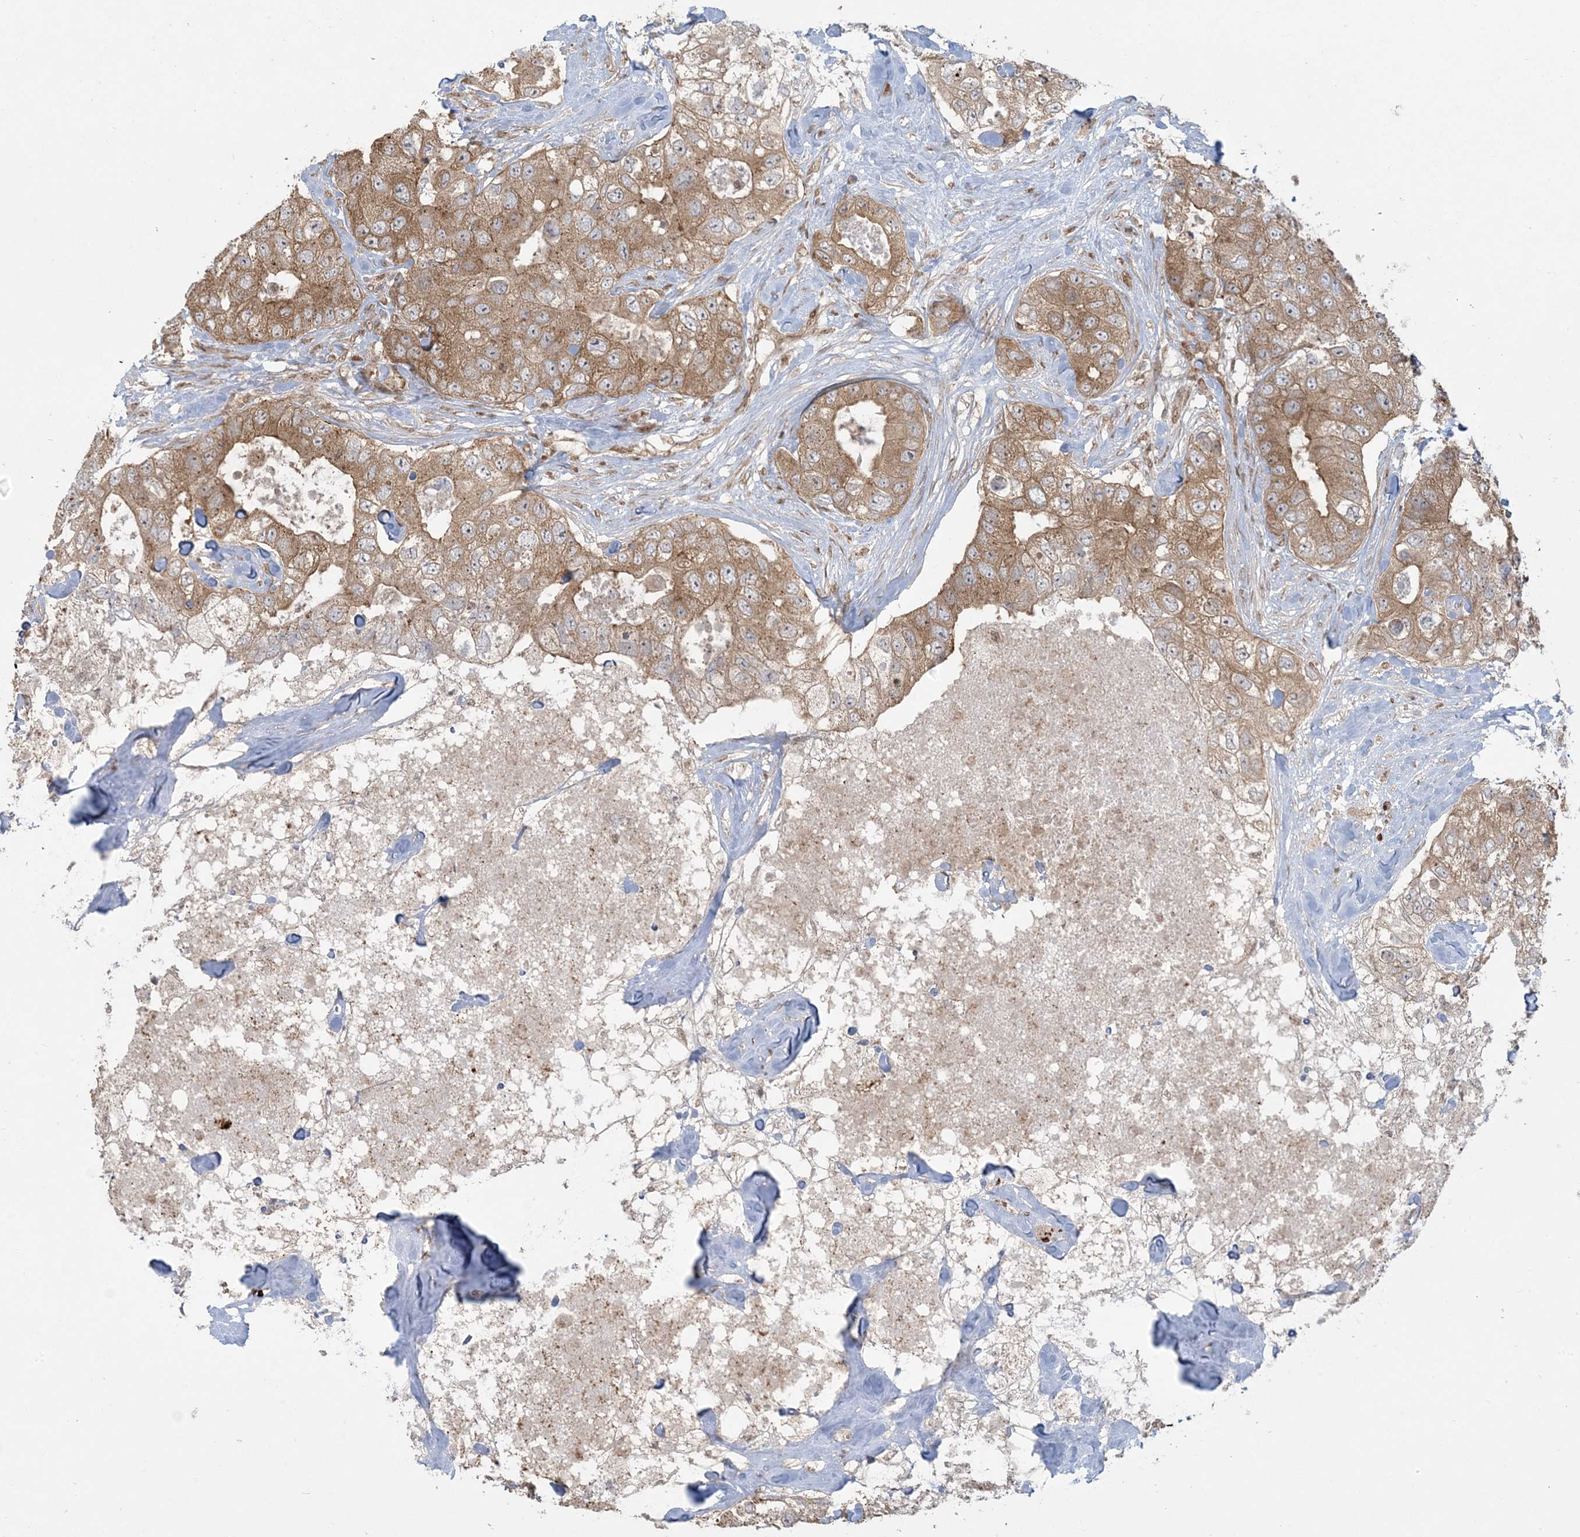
{"staining": {"intensity": "moderate", "quantity": ">75%", "location": "cytoplasmic/membranous"}, "tissue": "breast cancer", "cell_type": "Tumor cells", "image_type": "cancer", "snomed": [{"axis": "morphology", "description": "Duct carcinoma"}, {"axis": "topography", "description": "Breast"}], "caption": "Protein staining demonstrates moderate cytoplasmic/membranous staining in approximately >75% of tumor cells in breast infiltrating ductal carcinoma.", "gene": "ABCF3", "patient": {"sex": "female", "age": 62}}